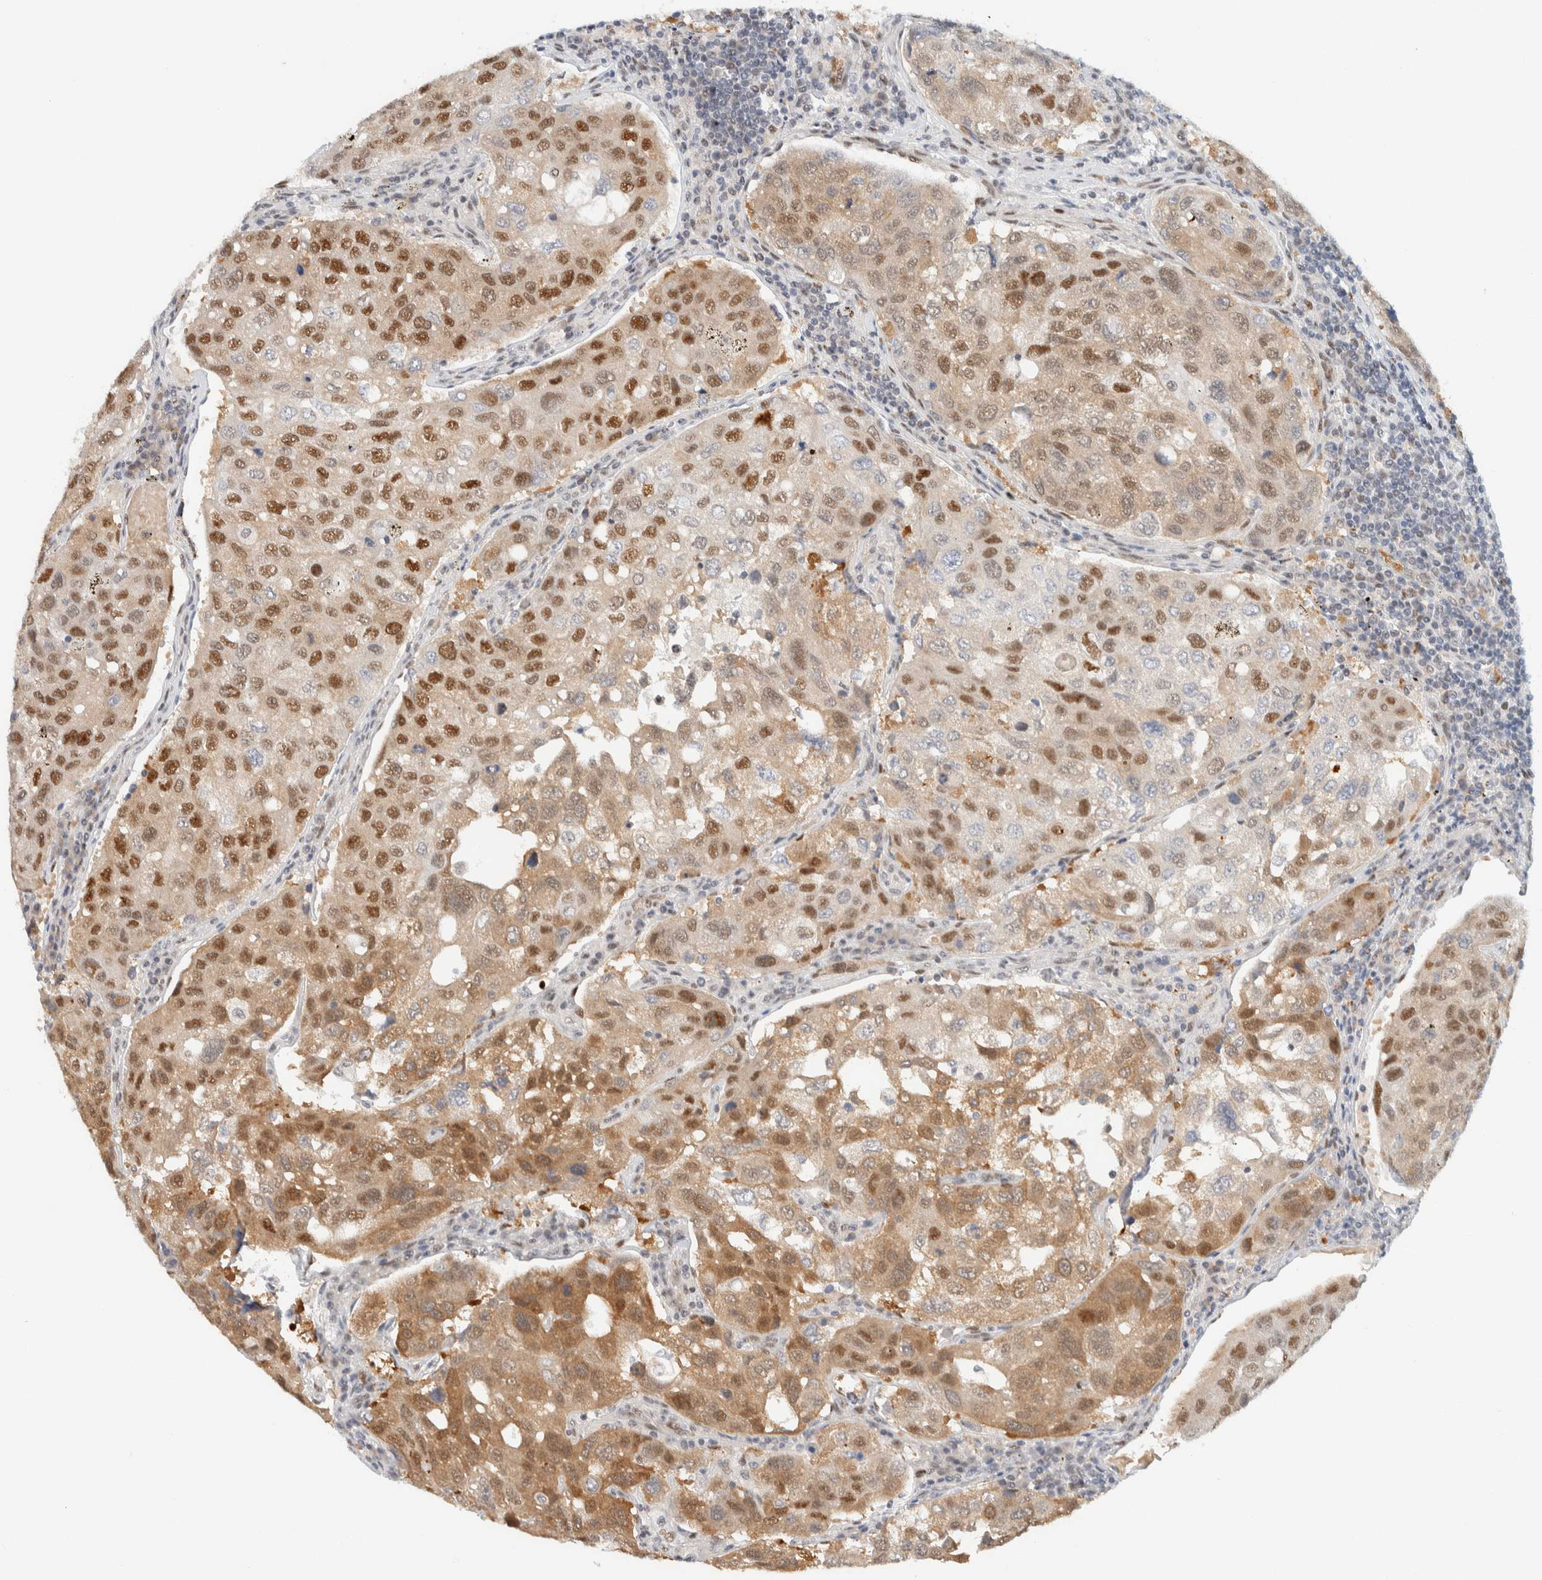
{"staining": {"intensity": "strong", "quantity": "25%-75%", "location": "cytoplasmic/membranous,nuclear"}, "tissue": "urothelial cancer", "cell_type": "Tumor cells", "image_type": "cancer", "snomed": [{"axis": "morphology", "description": "Urothelial carcinoma, High grade"}, {"axis": "topography", "description": "Lymph node"}, {"axis": "topography", "description": "Urinary bladder"}], "caption": "A photomicrograph of human urothelial carcinoma (high-grade) stained for a protein reveals strong cytoplasmic/membranous and nuclear brown staining in tumor cells.", "gene": "ZNF683", "patient": {"sex": "male", "age": 51}}